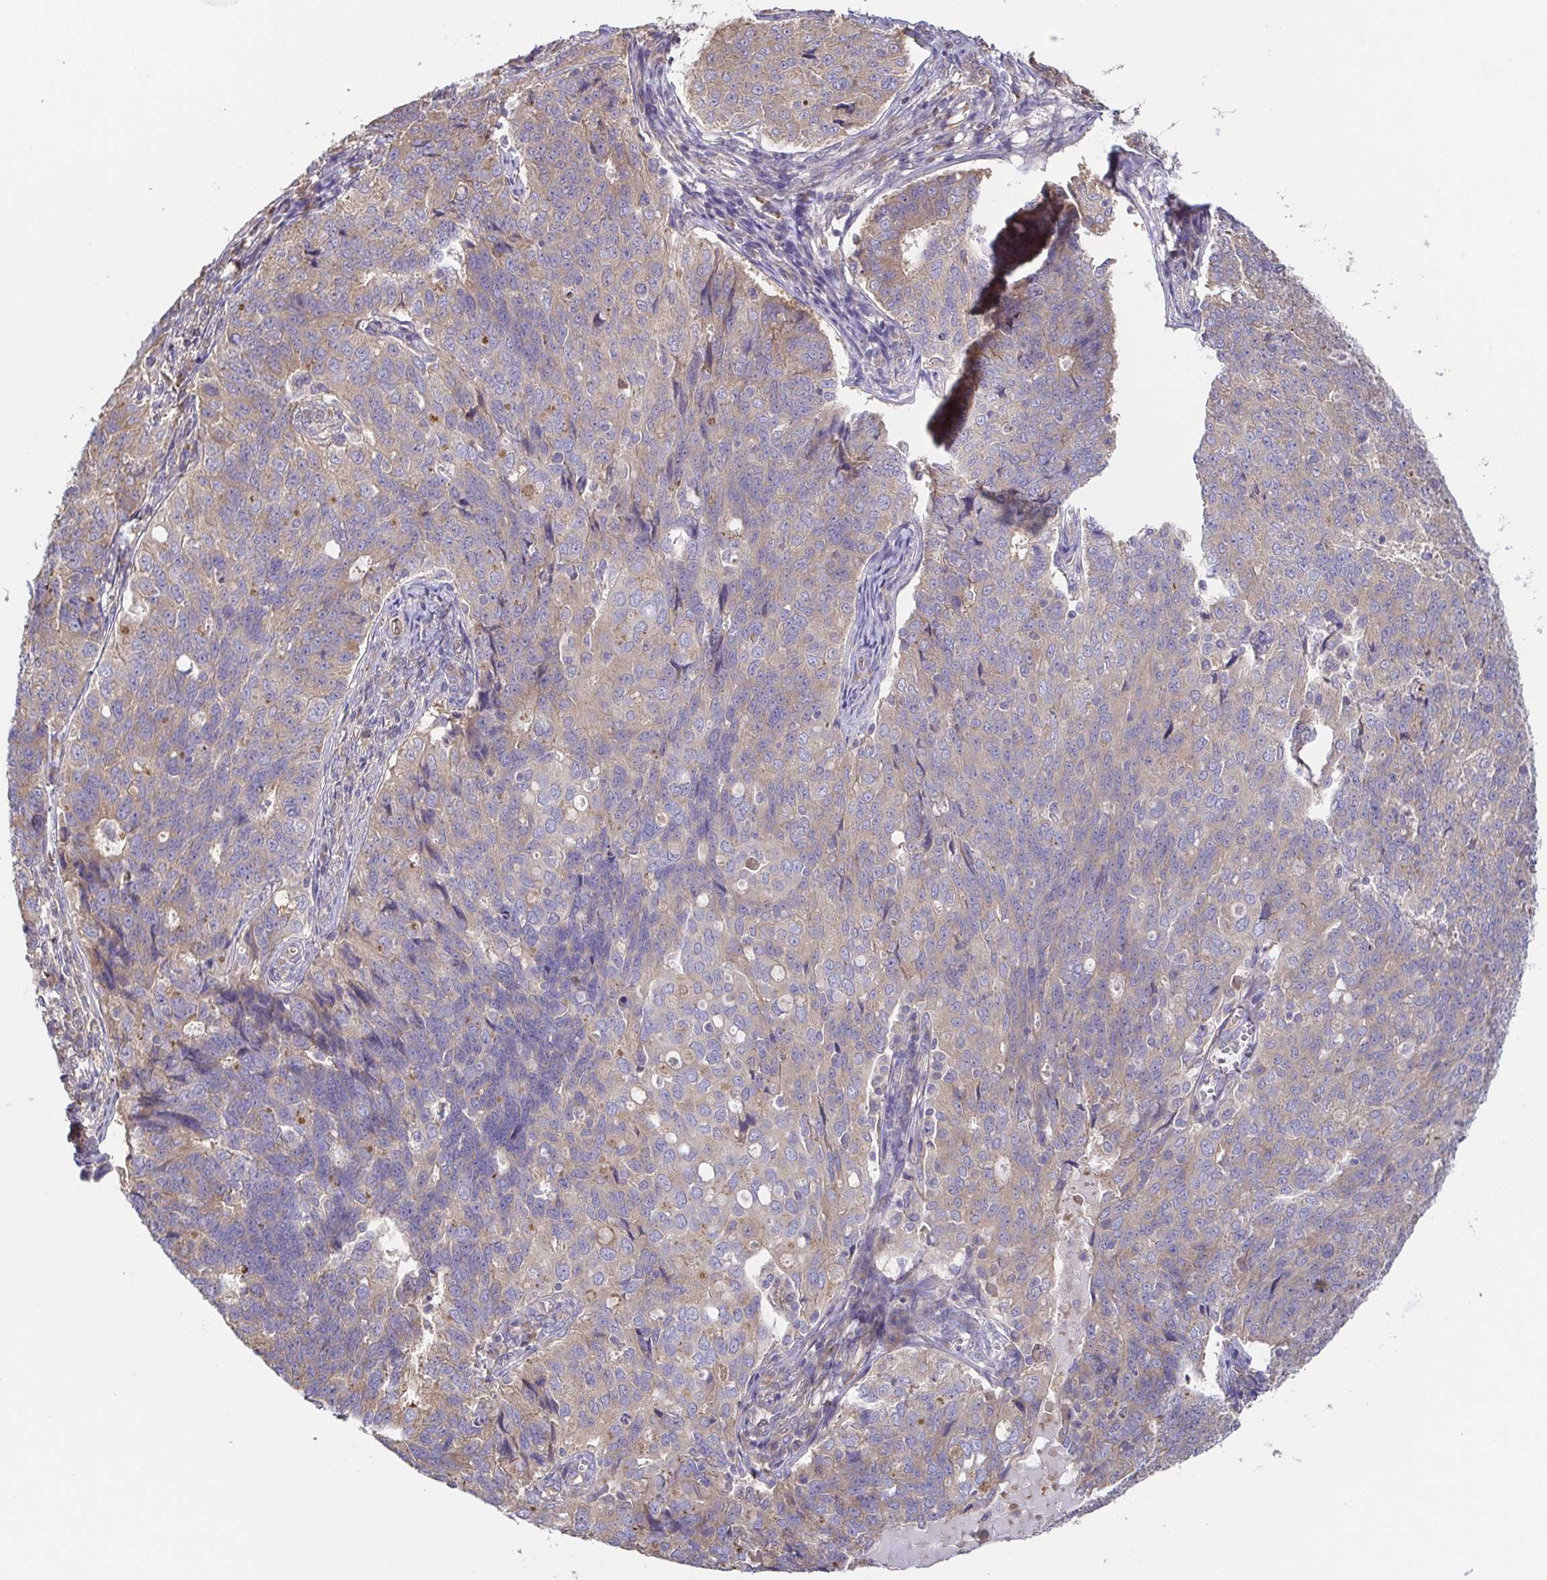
{"staining": {"intensity": "weak", "quantity": "<25%", "location": "cytoplasmic/membranous"}, "tissue": "endometrial cancer", "cell_type": "Tumor cells", "image_type": "cancer", "snomed": [{"axis": "morphology", "description": "Adenocarcinoma, NOS"}, {"axis": "topography", "description": "Endometrium"}], "caption": "The micrograph shows no significant positivity in tumor cells of endometrial cancer (adenocarcinoma). (DAB IHC, high magnification).", "gene": "EIF3D", "patient": {"sex": "female", "age": 43}}